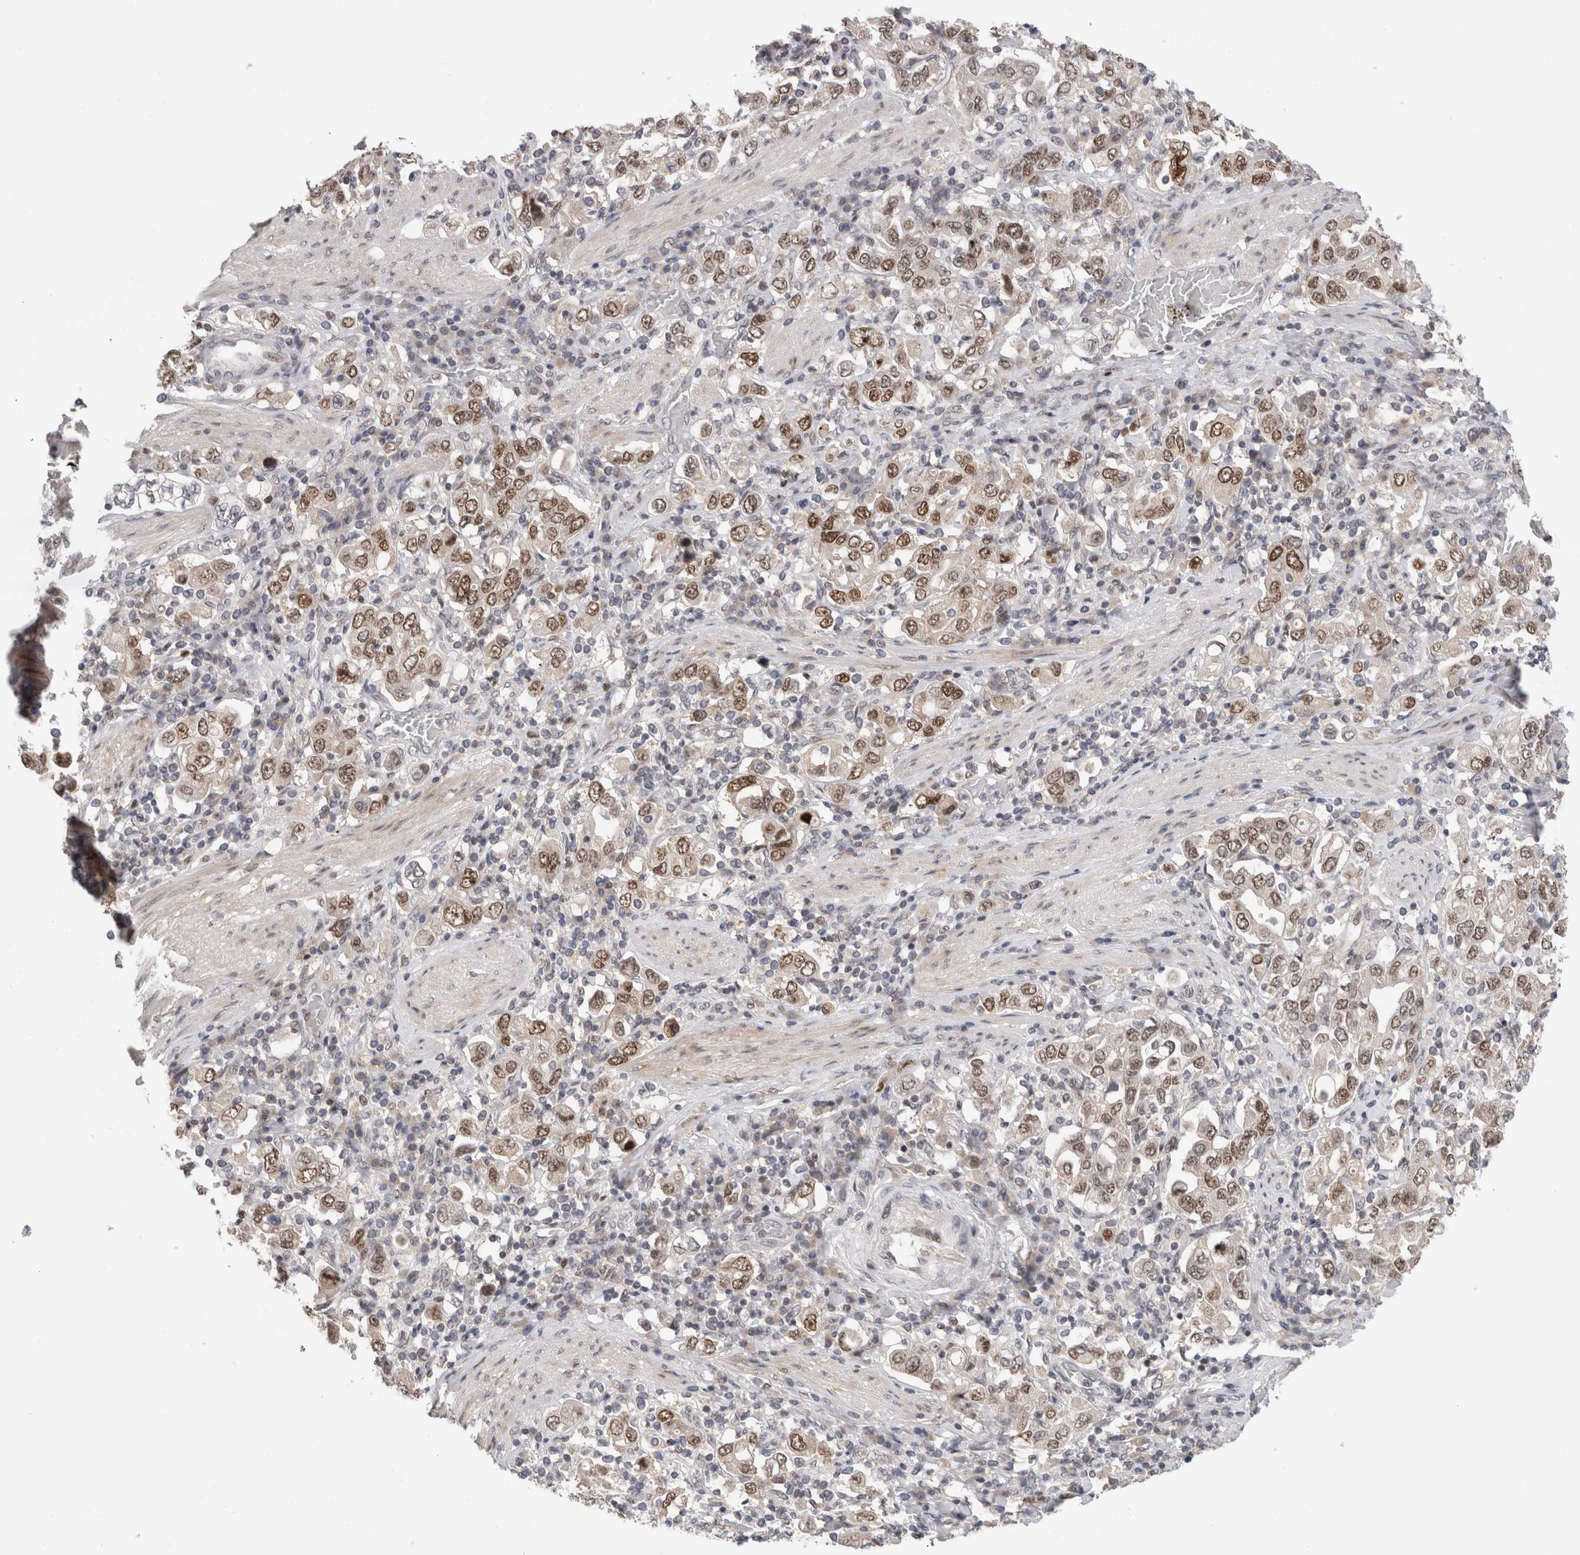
{"staining": {"intensity": "moderate", "quantity": ">75%", "location": "nuclear"}, "tissue": "stomach cancer", "cell_type": "Tumor cells", "image_type": "cancer", "snomed": [{"axis": "morphology", "description": "Adenocarcinoma, NOS"}, {"axis": "topography", "description": "Stomach, upper"}], "caption": "Moderate nuclear staining is appreciated in approximately >75% of tumor cells in adenocarcinoma (stomach).", "gene": "ZNF521", "patient": {"sex": "male", "age": 62}}